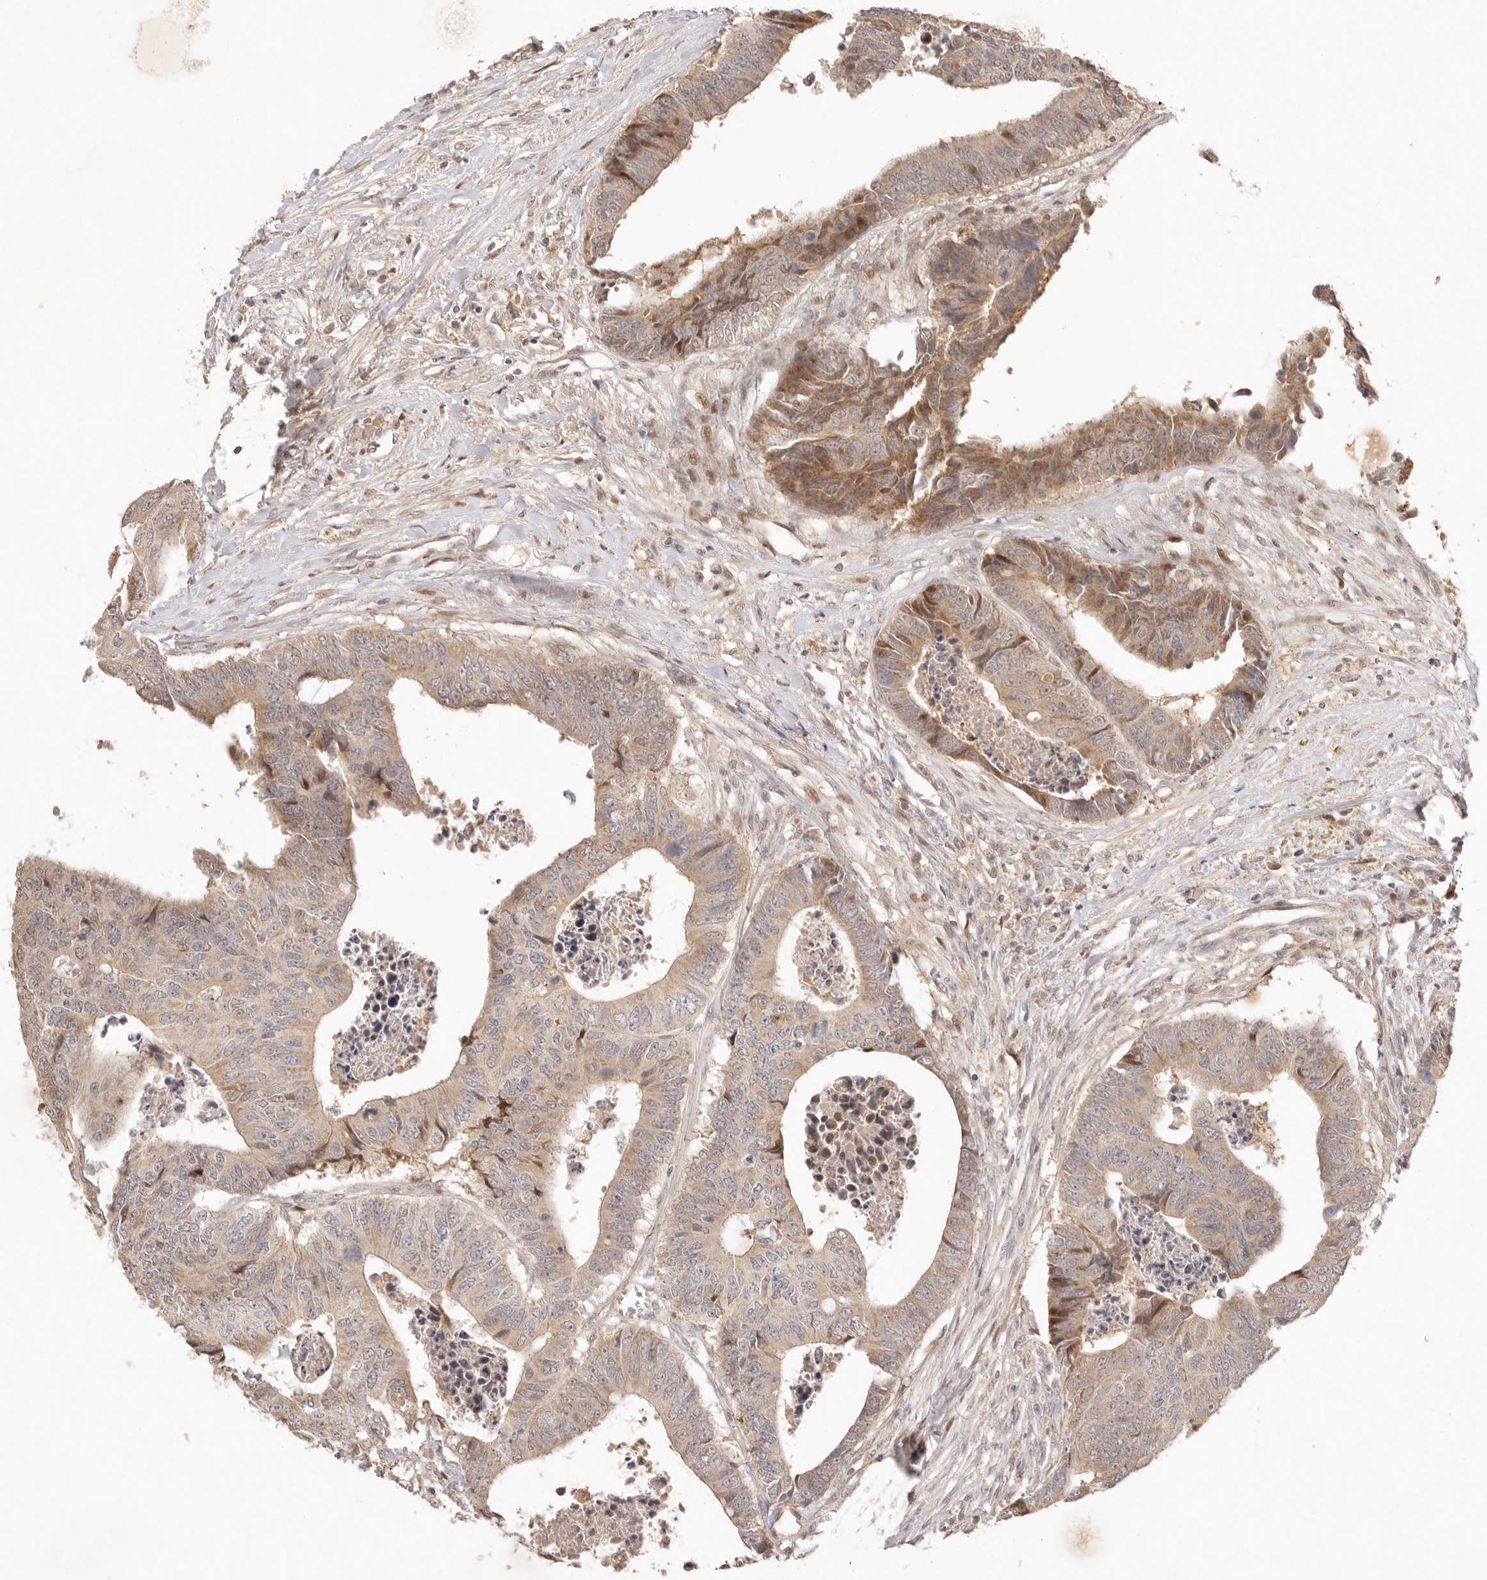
{"staining": {"intensity": "moderate", "quantity": ">75%", "location": "cytoplasmic/membranous"}, "tissue": "colorectal cancer", "cell_type": "Tumor cells", "image_type": "cancer", "snomed": [{"axis": "morphology", "description": "Adenocarcinoma, NOS"}, {"axis": "topography", "description": "Rectum"}], "caption": "There is medium levels of moderate cytoplasmic/membranous positivity in tumor cells of colorectal cancer (adenocarcinoma), as demonstrated by immunohistochemical staining (brown color).", "gene": "PHLDA3", "patient": {"sex": "male", "age": 84}}